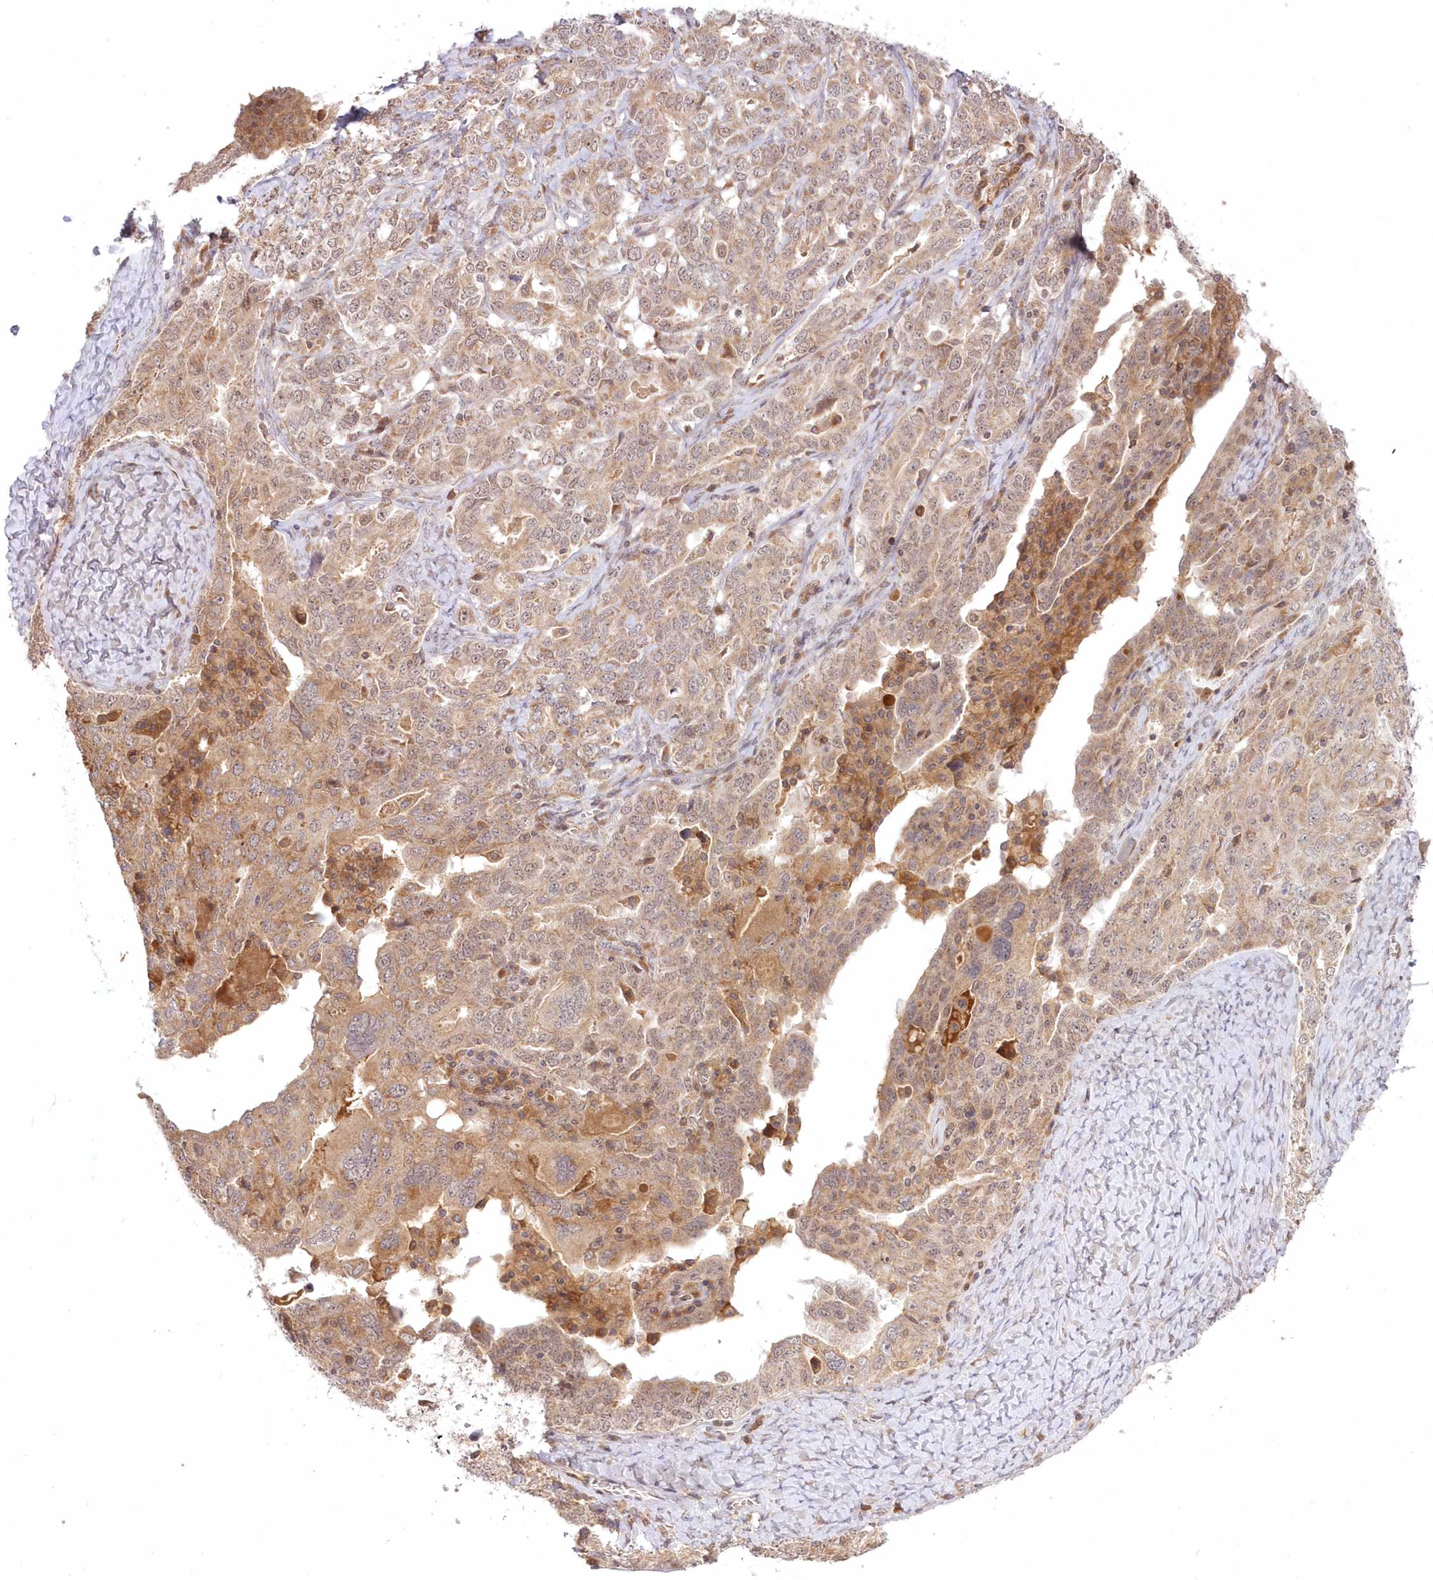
{"staining": {"intensity": "weak", "quantity": ">75%", "location": "cytoplasmic/membranous"}, "tissue": "ovarian cancer", "cell_type": "Tumor cells", "image_type": "cancer", "snomed": [{"axis": "morphology", "description": "Carcinoma, endometroid"}, {"axis": "topography", "description": "Ovary"}], "caption": "An immunohistochemistry (IHC) photomicrograph of tumor tissue is shown. Protein staining in brown highlights weak cytoplasmic/membranous positivity in ovarian cancer within tumor cells.", "gene": "MTMR3", "patient": {"sex": "female", "age": 62}}